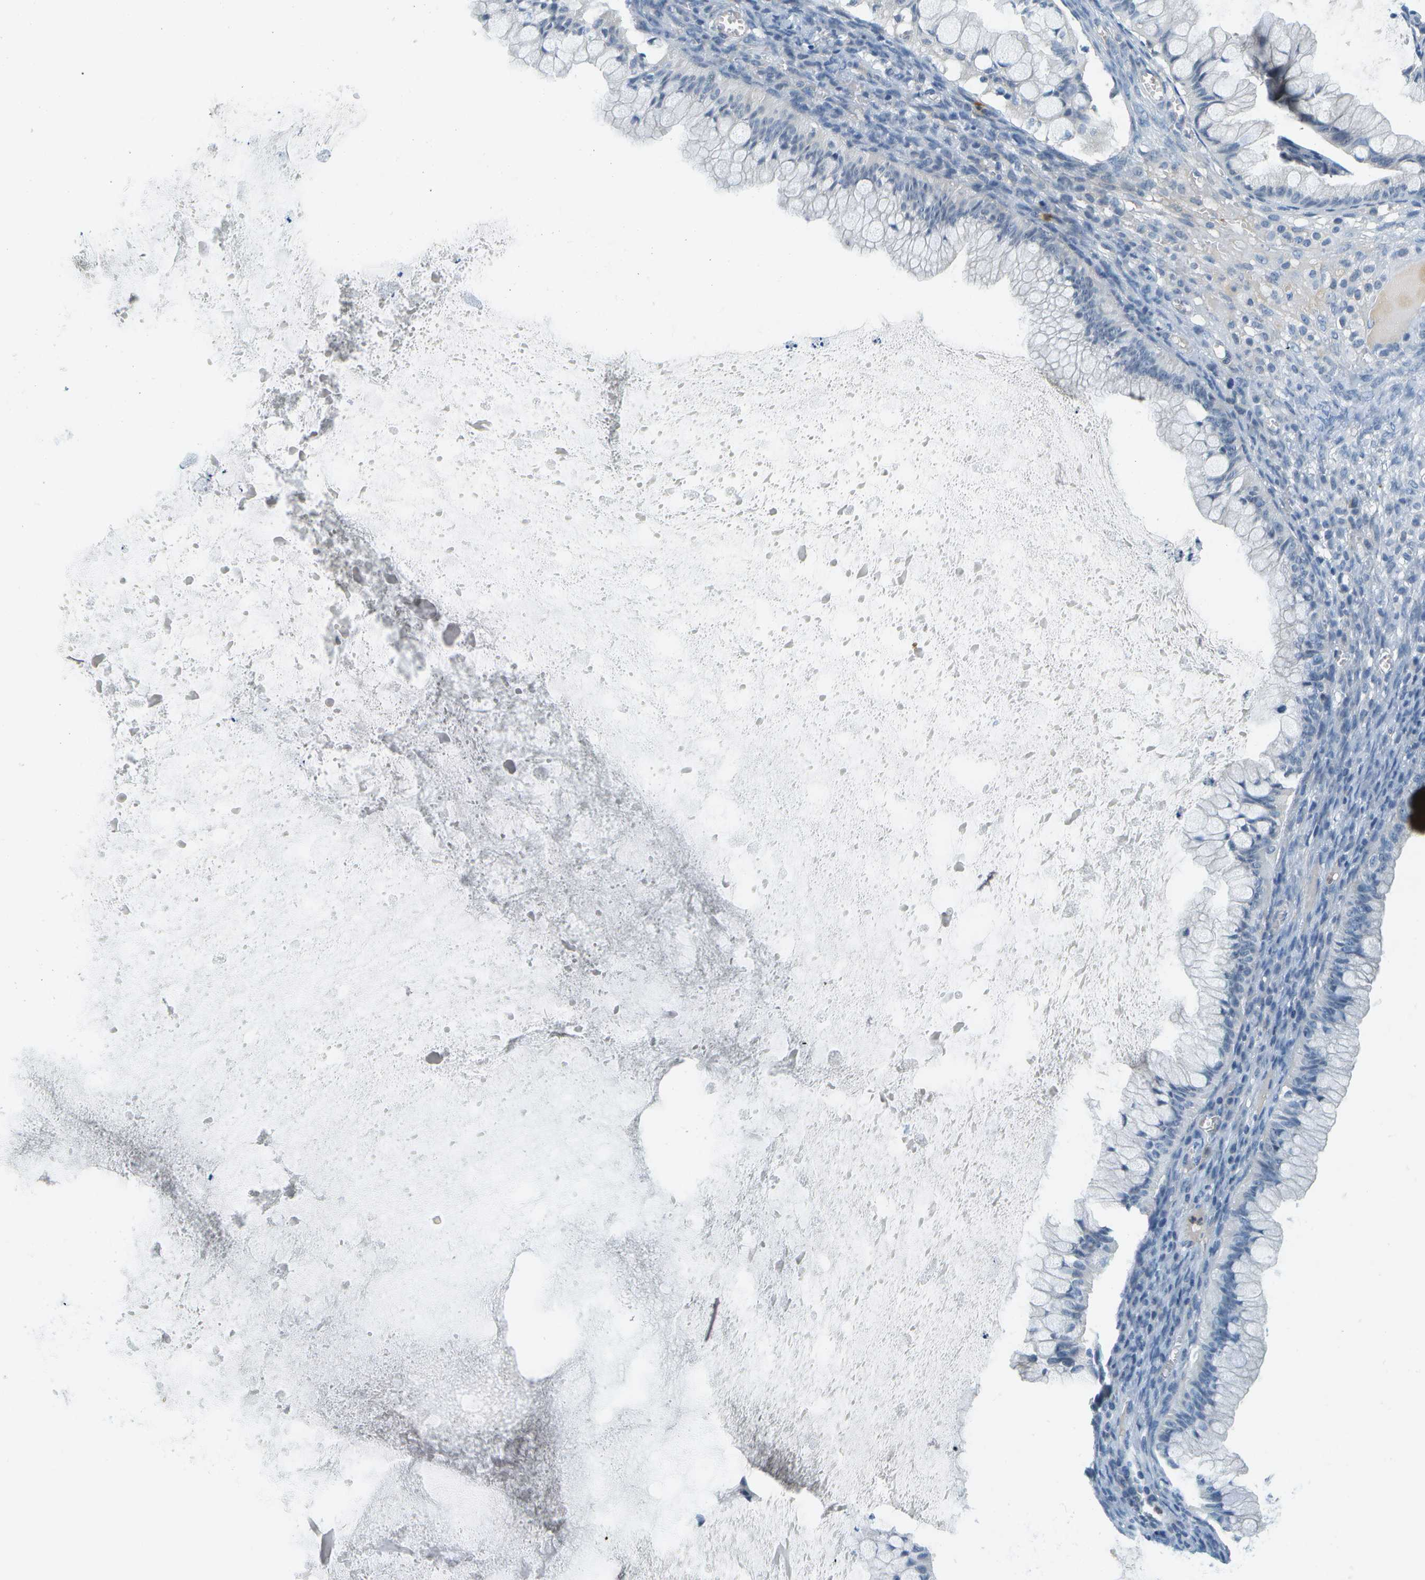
{"staining": {"intensity": "negative", "quantity": "none", "location": "none"}, "tissue": "ovarian cancer", "cell_type": "Tumor cells", "image_type": "cancer", "snomed": [{"axis": "morphology", "description": "Cystadenocarcinoma, mucinous, NOS"}, {"axis": "topography", "description": "Ovary"}], "caption": "Tumor cells are negative for protein expression in human ovarian cancer (mucinous cystadenocarcinoma). (DAB (3,3'-diaminobenzidine) IHC with hematoxylin counter stain).", "gene": "RASGRP2", "patient": {"sex": "female", "age": 57}}